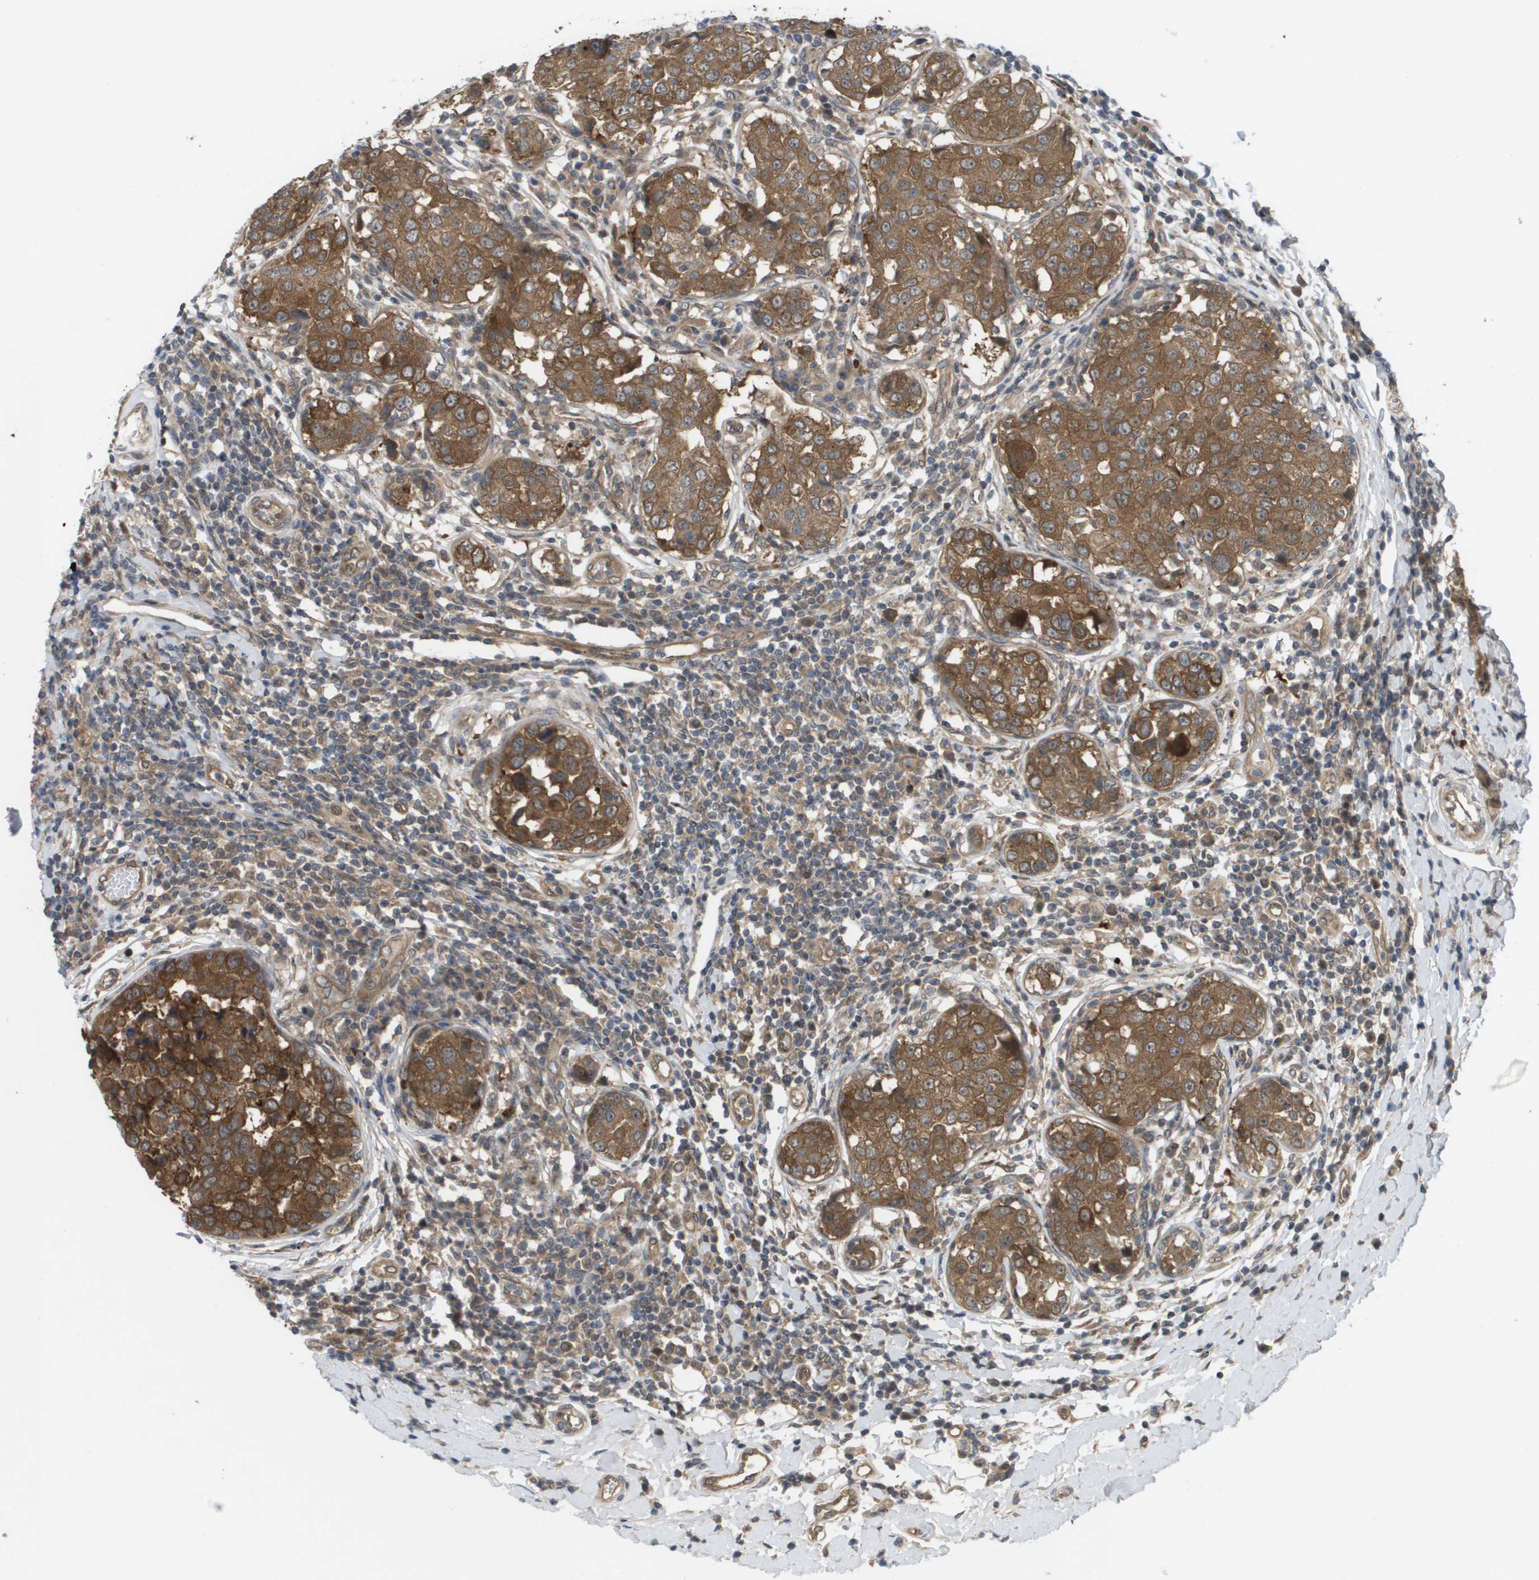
{"staining": {"intensity": "moderate", "quantity": ">75%", "location": "cytoplasmic/membranous"}, "tissue": "breast cancer", "cell_type": "Tumor cells", "image_type": "cancer", "snomed": [{"axis": "morphology", "description": "Duct carcinoma"}, {"axis": "topography", "description": "Breast"}], "caption": "There is medium levels of moderate cytoplasmic/membranous staining in tumor cells of infiltrating ductal carcinoma (breast), as demonstrated by immunohistochemical staining (brown color).", "gene": "CTPS2", "patient": {"sex": "female", "age": 27}}